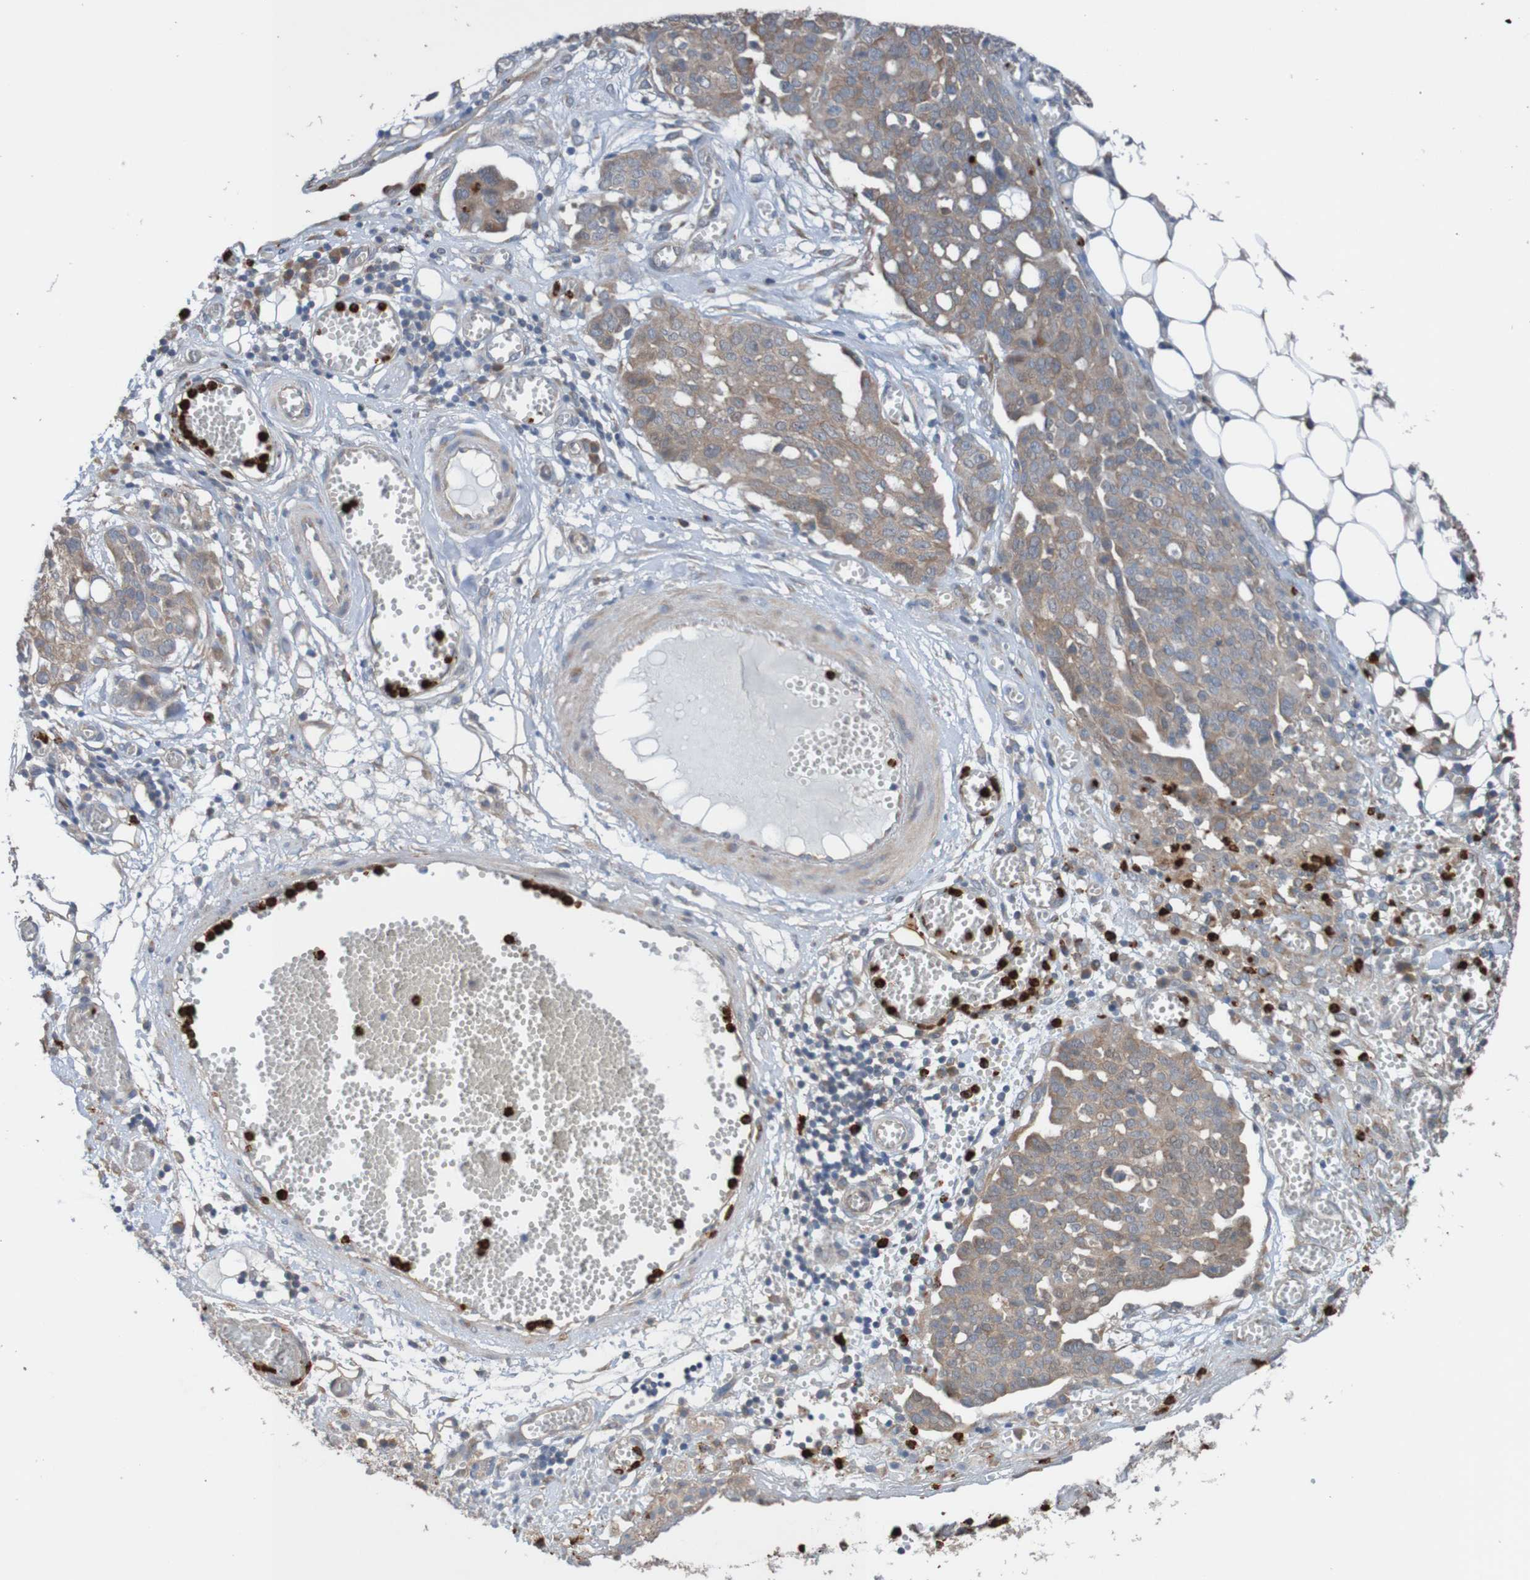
{"staining": {"intensity": "moderate", "quantity": ">75%", "location": "cytoplasmic/membranous"}, "tissue": "ovarian cancer", "cell_type": "Tumor cells", "image_type": "cancer", "snomed": [{"axis": "morphology", "description": "Cystadenocarcinoma, serous, NOS"}, {"axis": "topography", "description": "Soft tissue"}, {"axis": "topography", "description": "Ovary"}], "caption": "Serous cystadenocarcinoma (ovarian) stained with DAB (3,3'-diaminobenzidine) immunohistochemistry displays medium levels of moderate cytoplasmic/membranous positivity in approximately >75% of tumor cells.", "gene": "ST8SIA6", "patient": {"sex": "female", "age": 57}}